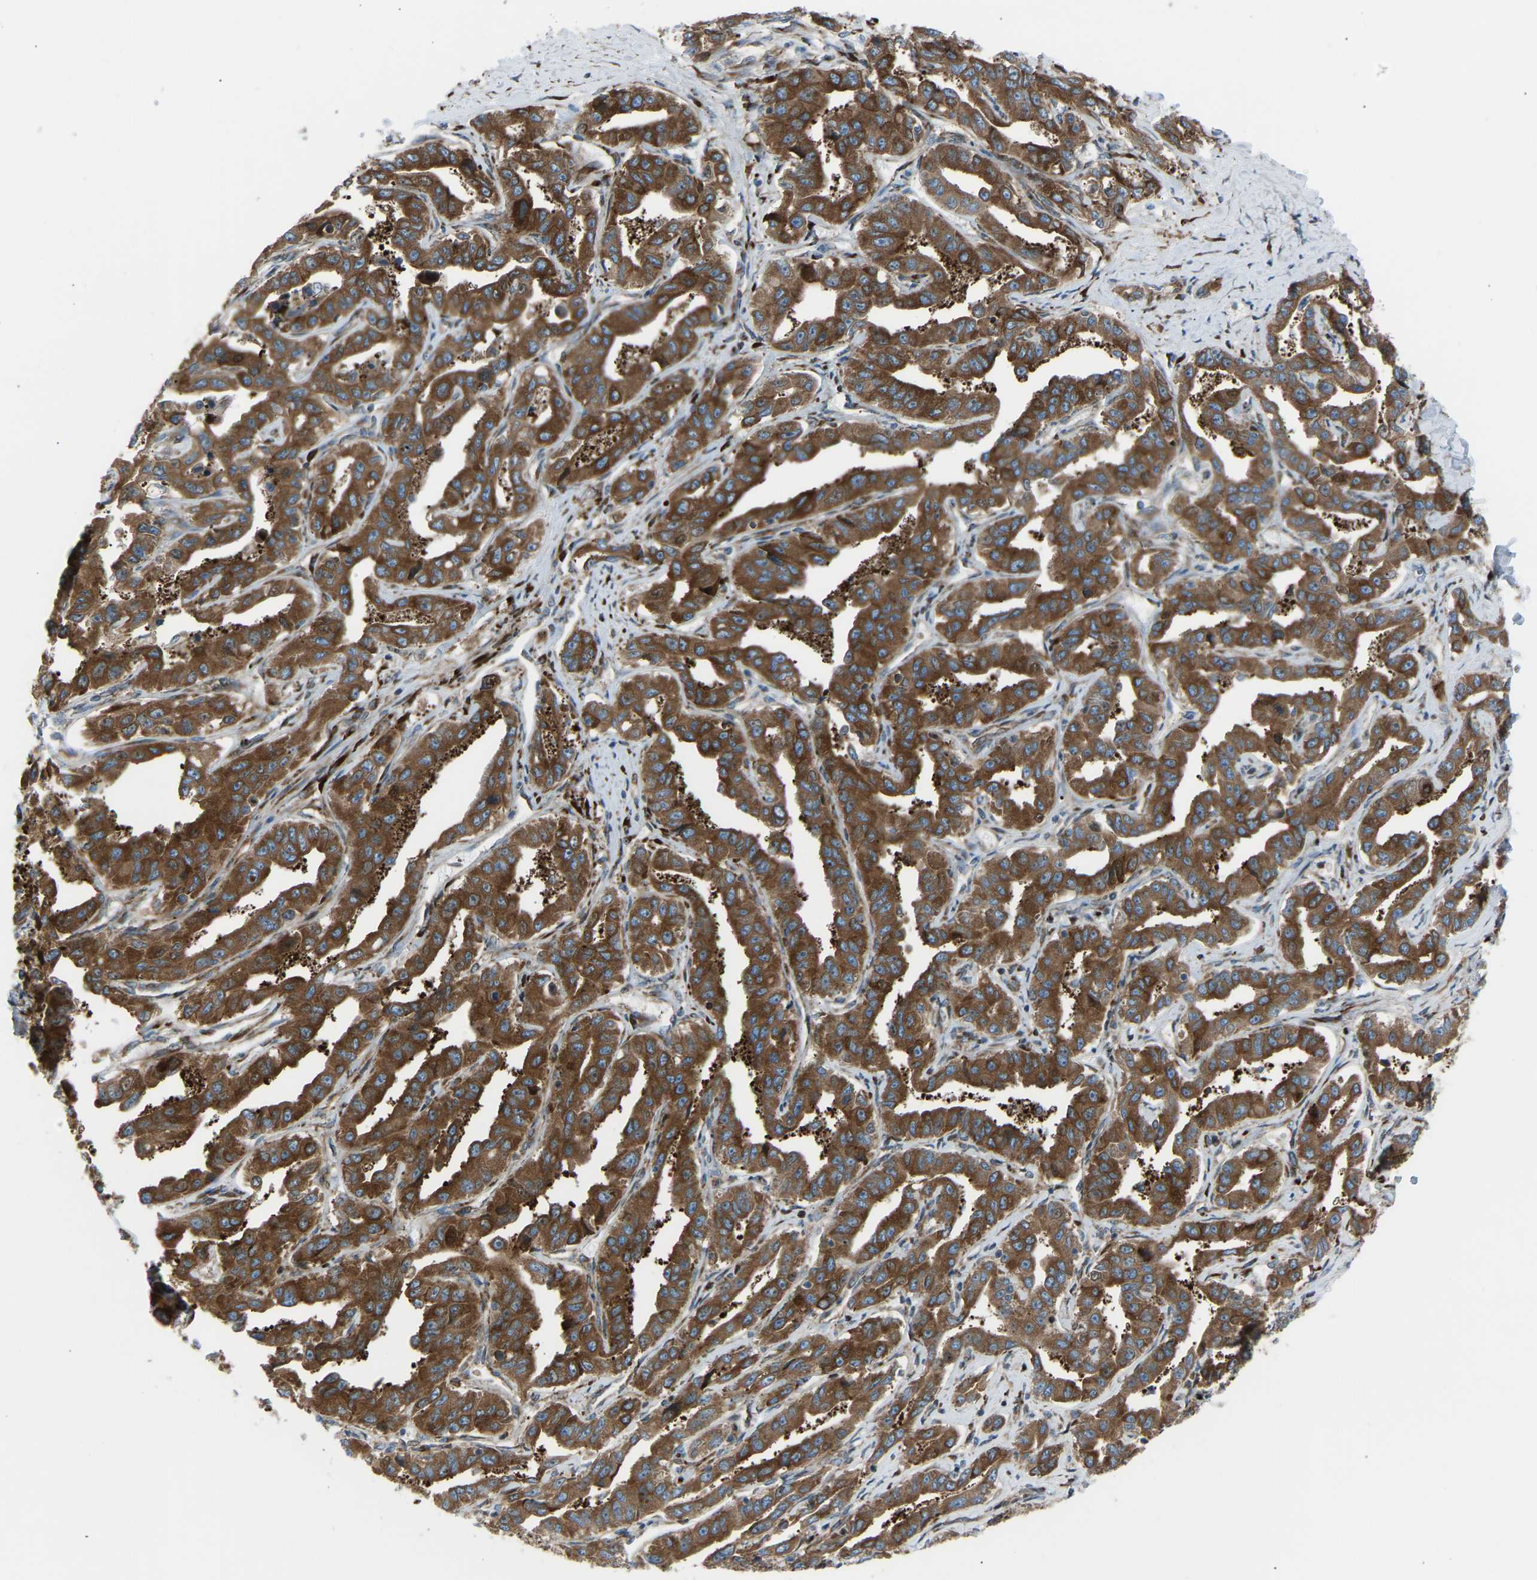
{"staining": {"intensity": "strong", "quantity": ">75%", "location": "cytoplasmic/membranous"}, "tissue": "liver cancer", "cell_type": "Tumor cells", "image_type": "cancer", "snomed": [{"axis": "morphology", "description": "Cholangiocarcinoma"}, {"axis": "topography", "description": "Liver"}], "caption": "Protein analysis of liver cholangiocarcinoma tissue displays strong cytoplasmic/membranous expression in approximately >75% of tumor cells.", "gene": "VPS41", "patient": {"sex": "male", "age": 59}}